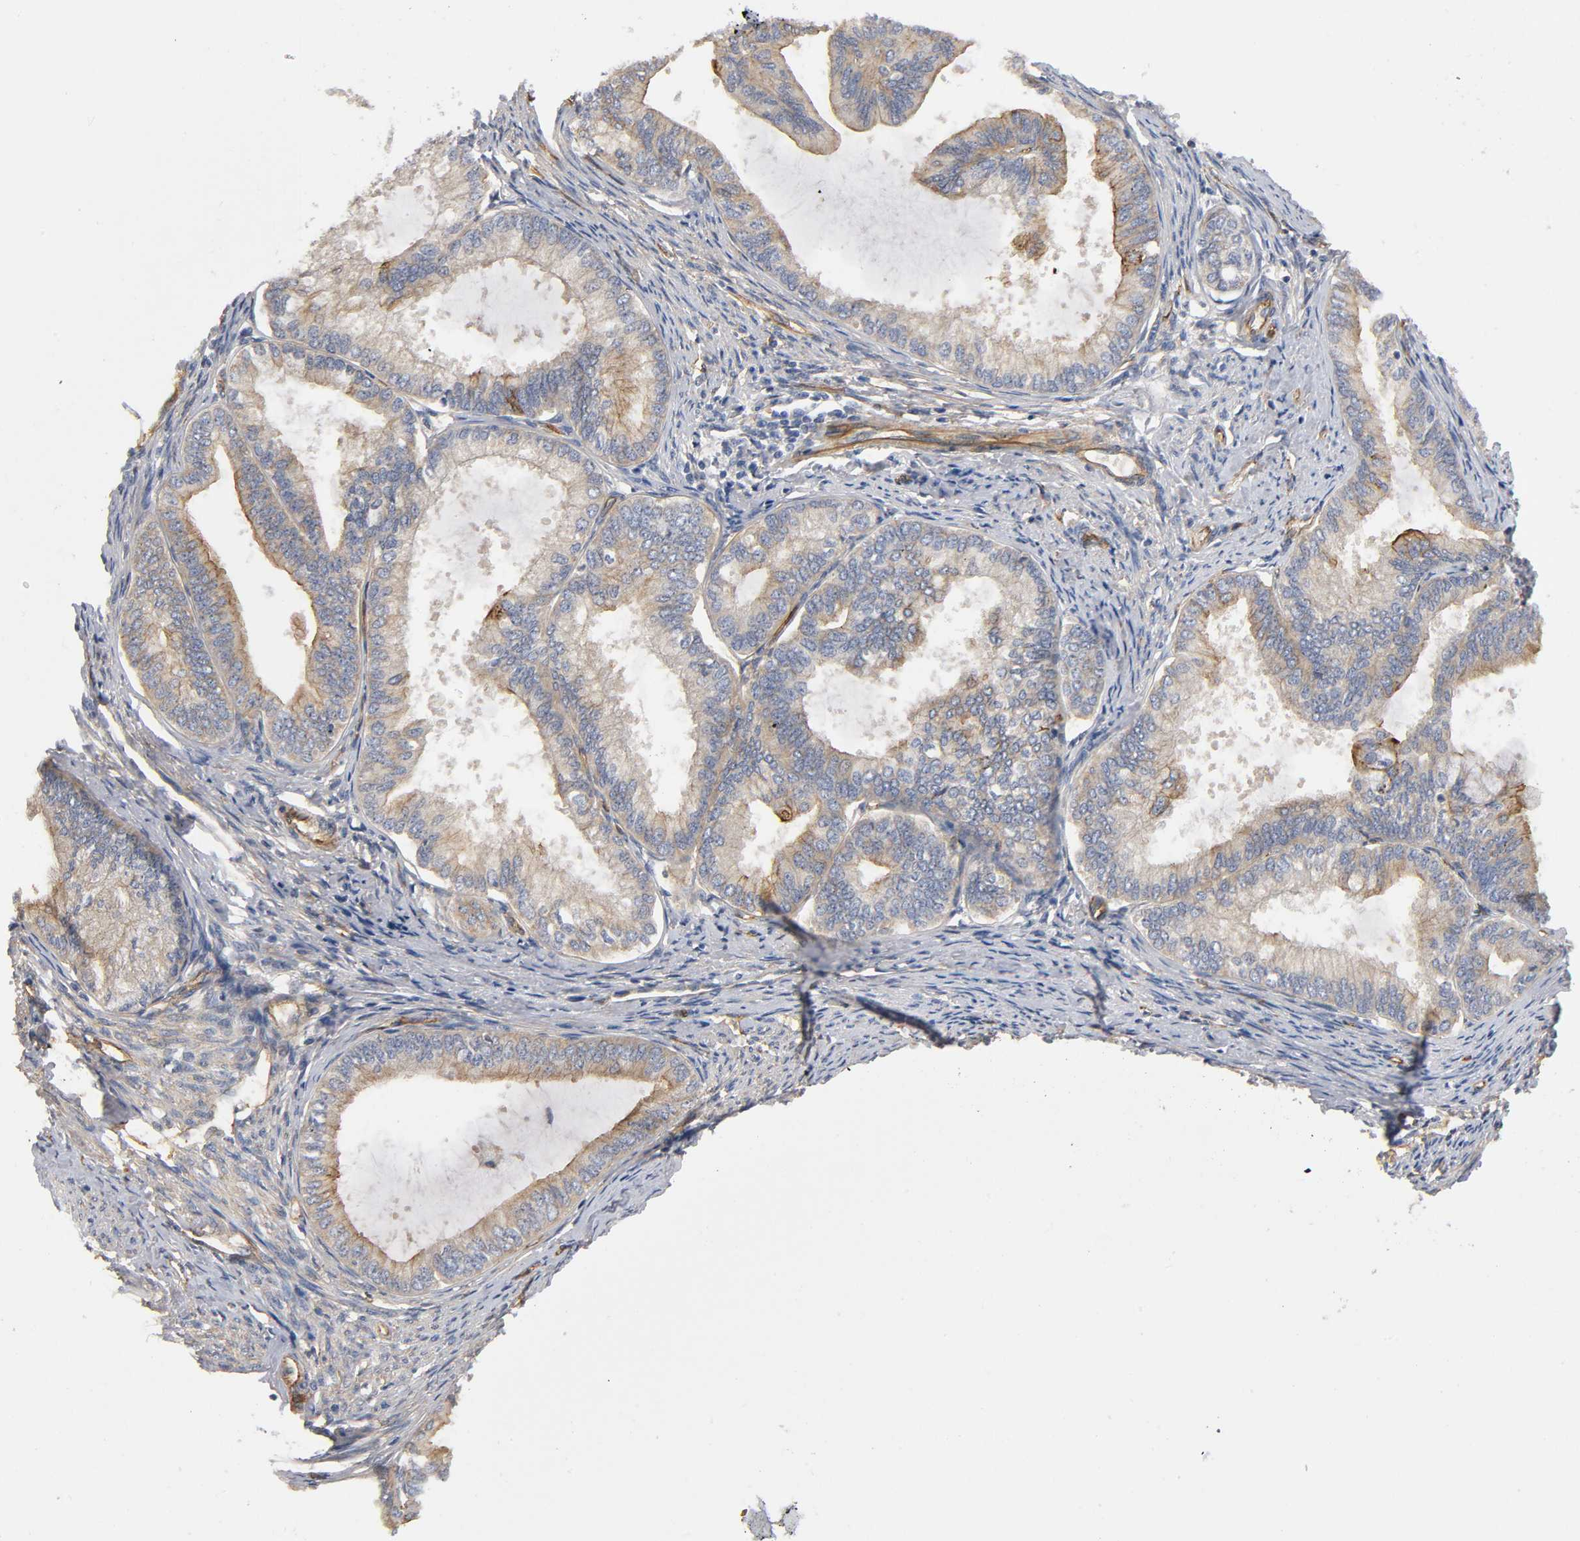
{"staining": {"intensity": "weak", "quantity": ">75%", "location": "cytoplasmic/membranous"}, "tissue": "endometrial cancer", "cell_type": "Tumor cells", "image_type": "cancer", "snomed": [{"axis": "morphology", "description": "Adenocarcinoma, NOS"}, {"axis": "topography", "description": "Endometrium"}], "caption": "DAB (3,3'-diaminobenzidine) immunohistochemical staining of human adenocarcinoma (endometrial) reveals weak cytoplasmic/membranous protein positivity in approximately >75% of tumor cells.", "gene": "MARS1", "patient": {"sex": "female", "age": 86}}